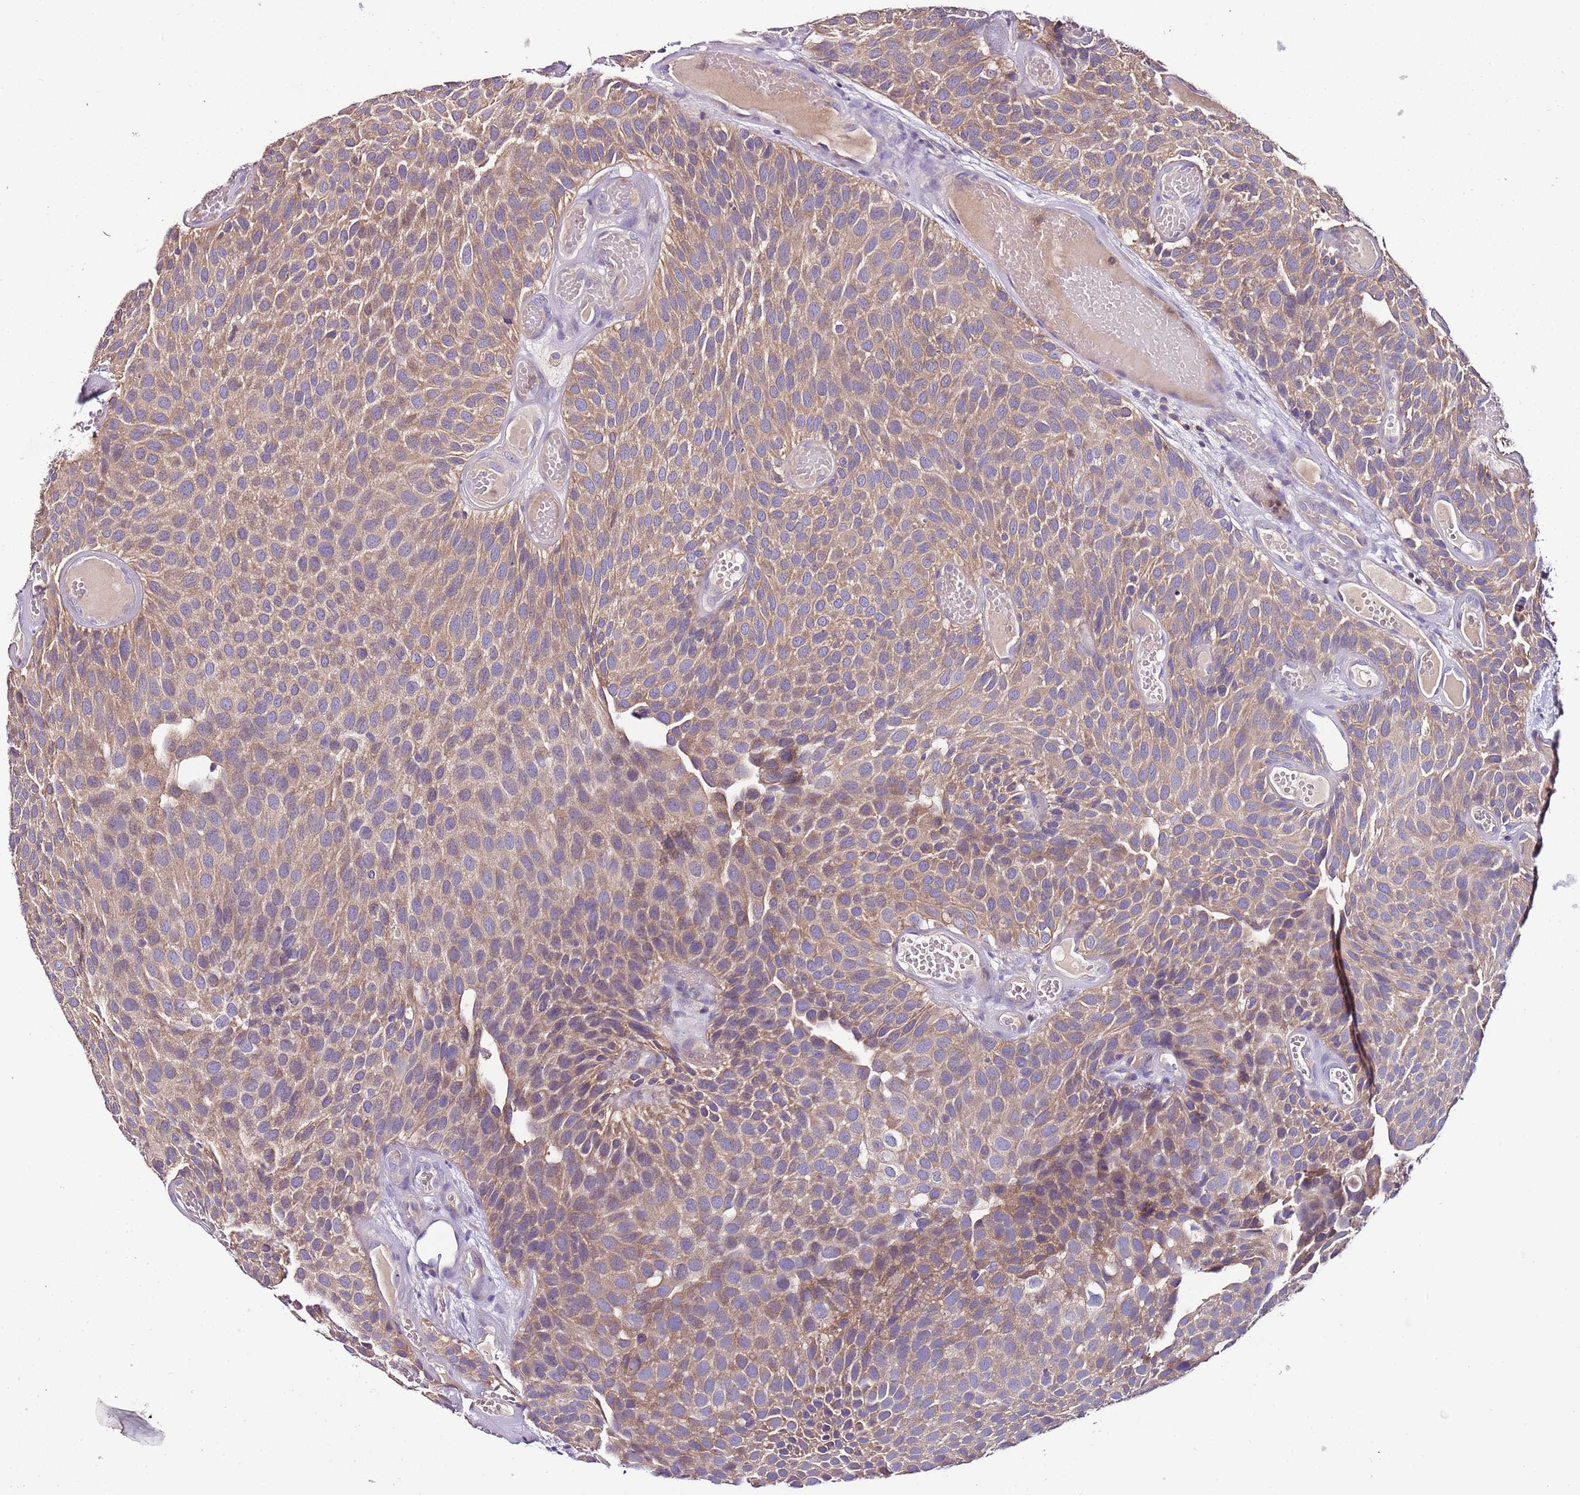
{"staining": {"intensity": "moderate", "quantity": ">75%", "location": "cytoplasmic/membranous"}, "tissue": "urothelial cancer", "cell_type": "Tumor cells", "image_type": "cancer", "snomed": [{"axis": "morphology", "description": "Urothelial carcinoma, Low grade"}, {"axis": "topography", "description": "Urinary bladder"}], "caption": "Human low-grade urothelial carcinoma stained for a protein (brown) demonstrates moderate cytoplasmic/membranous positive staining in approximately >75% of tumor cells.", "gene": "IGIP", "patient": {"sex": "male", "age": 89}}